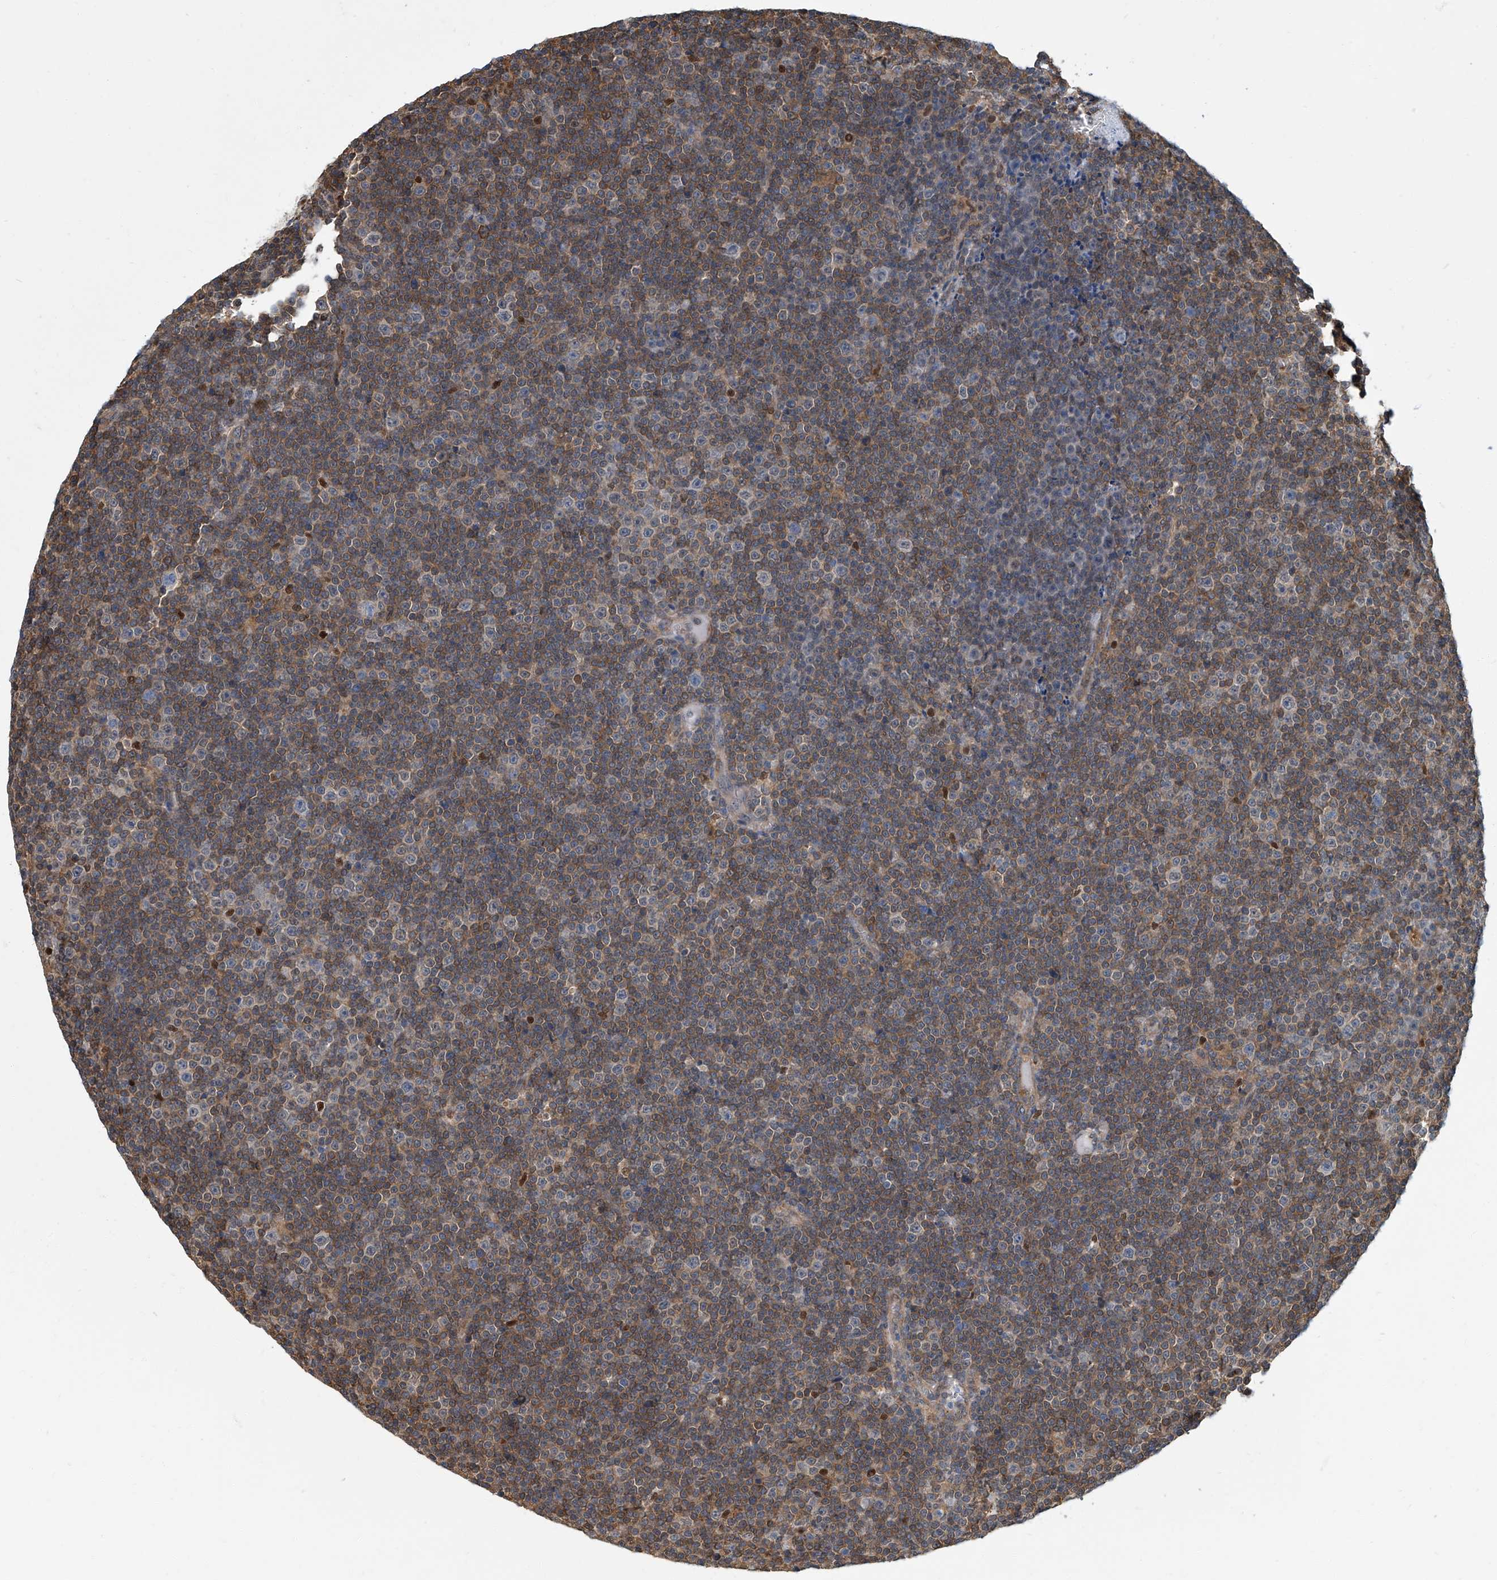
{"staining": {"intensity": "moderate", "quantity": "25%-75%", "location": "cytoplasmic/membranous"}, "tissue": "lymphoma", "cell_type": "Tumor cells", "image_type": "cancer", "snomed": [{"axis": "morphology", "description": "Malignant lymphoma, non-Hodgkin's type, Low grade"}, {"axis": "topography", "description": "Lymph node"}], "caption": "Approximately 25%-75% of tumor cells in lymphoma reveal moderate cytoplasmic/membranous protein expression as visualized by brown immunohistochemical staining.", "gene": "PSMB10", "patient": {"sex": "female", "age": 67}}